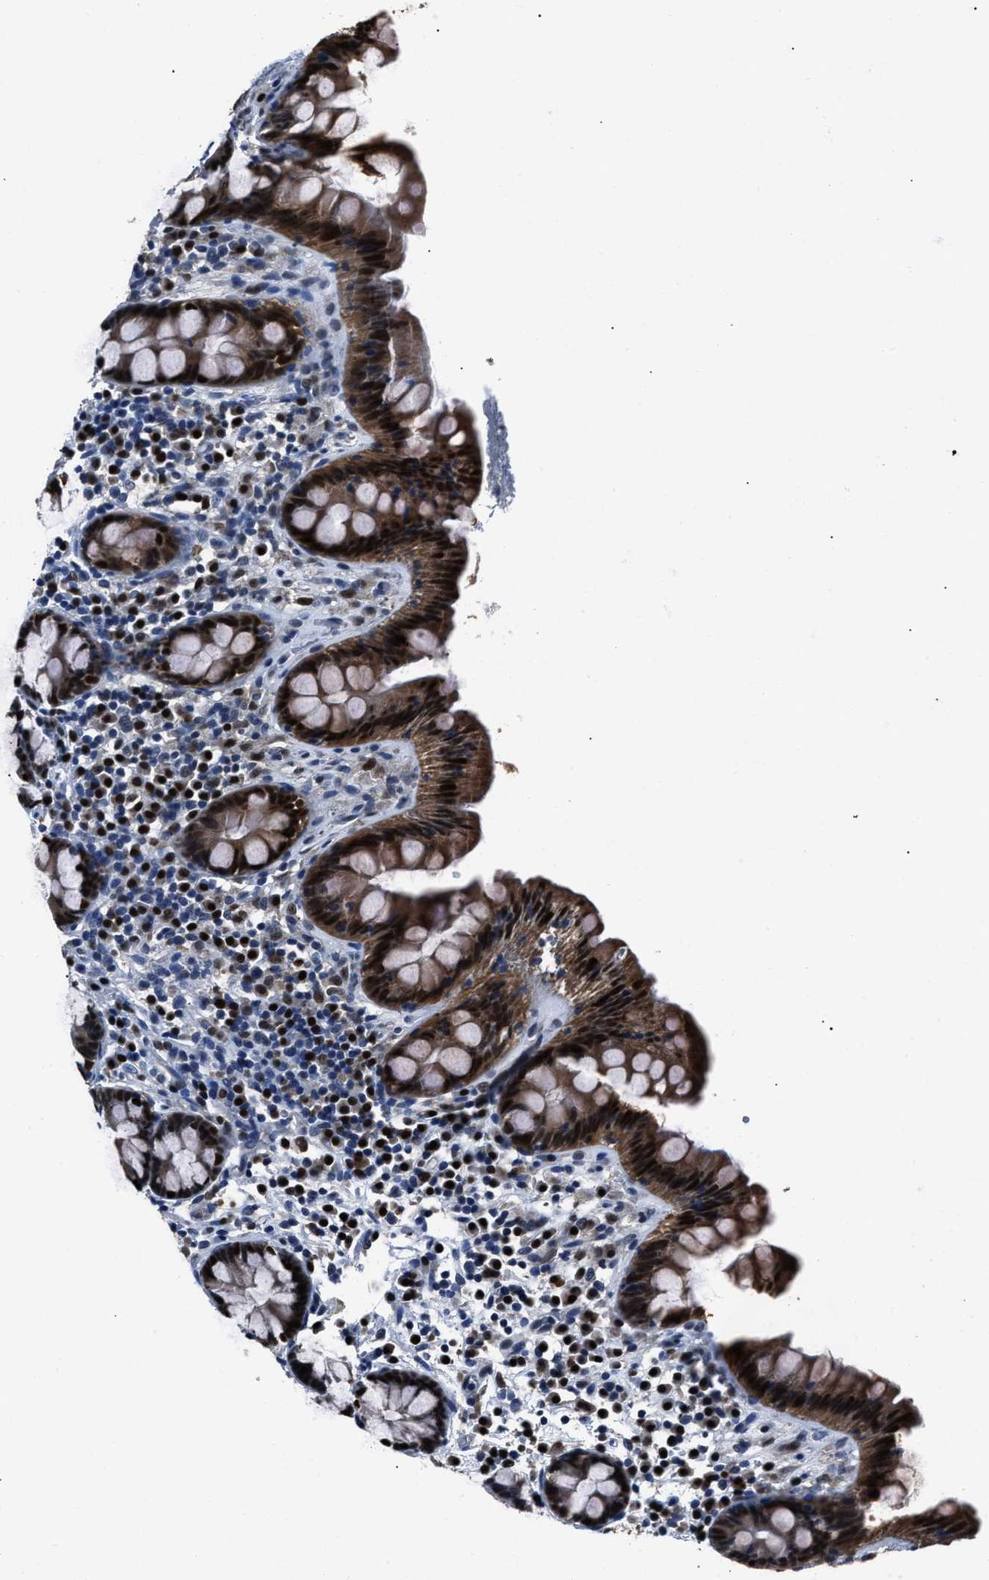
{"staining": {"intensity": "negative", "quantity": "none", "location": "none"}, "tissue": "colon", "cell_type": "Endothelial cells", "image_type": "normal", "snomed": [{"axis": "morphology", "description": "Normal tissue, NOS"}, {"axis": "topography", "description": "Colon"}], "caption": "Immunohistochemistry (IHC) of unremarkable colon shows no staining in endothelial cells.", "gene": "NSUN5", "patient": {"sex": "female", "age": 80}}